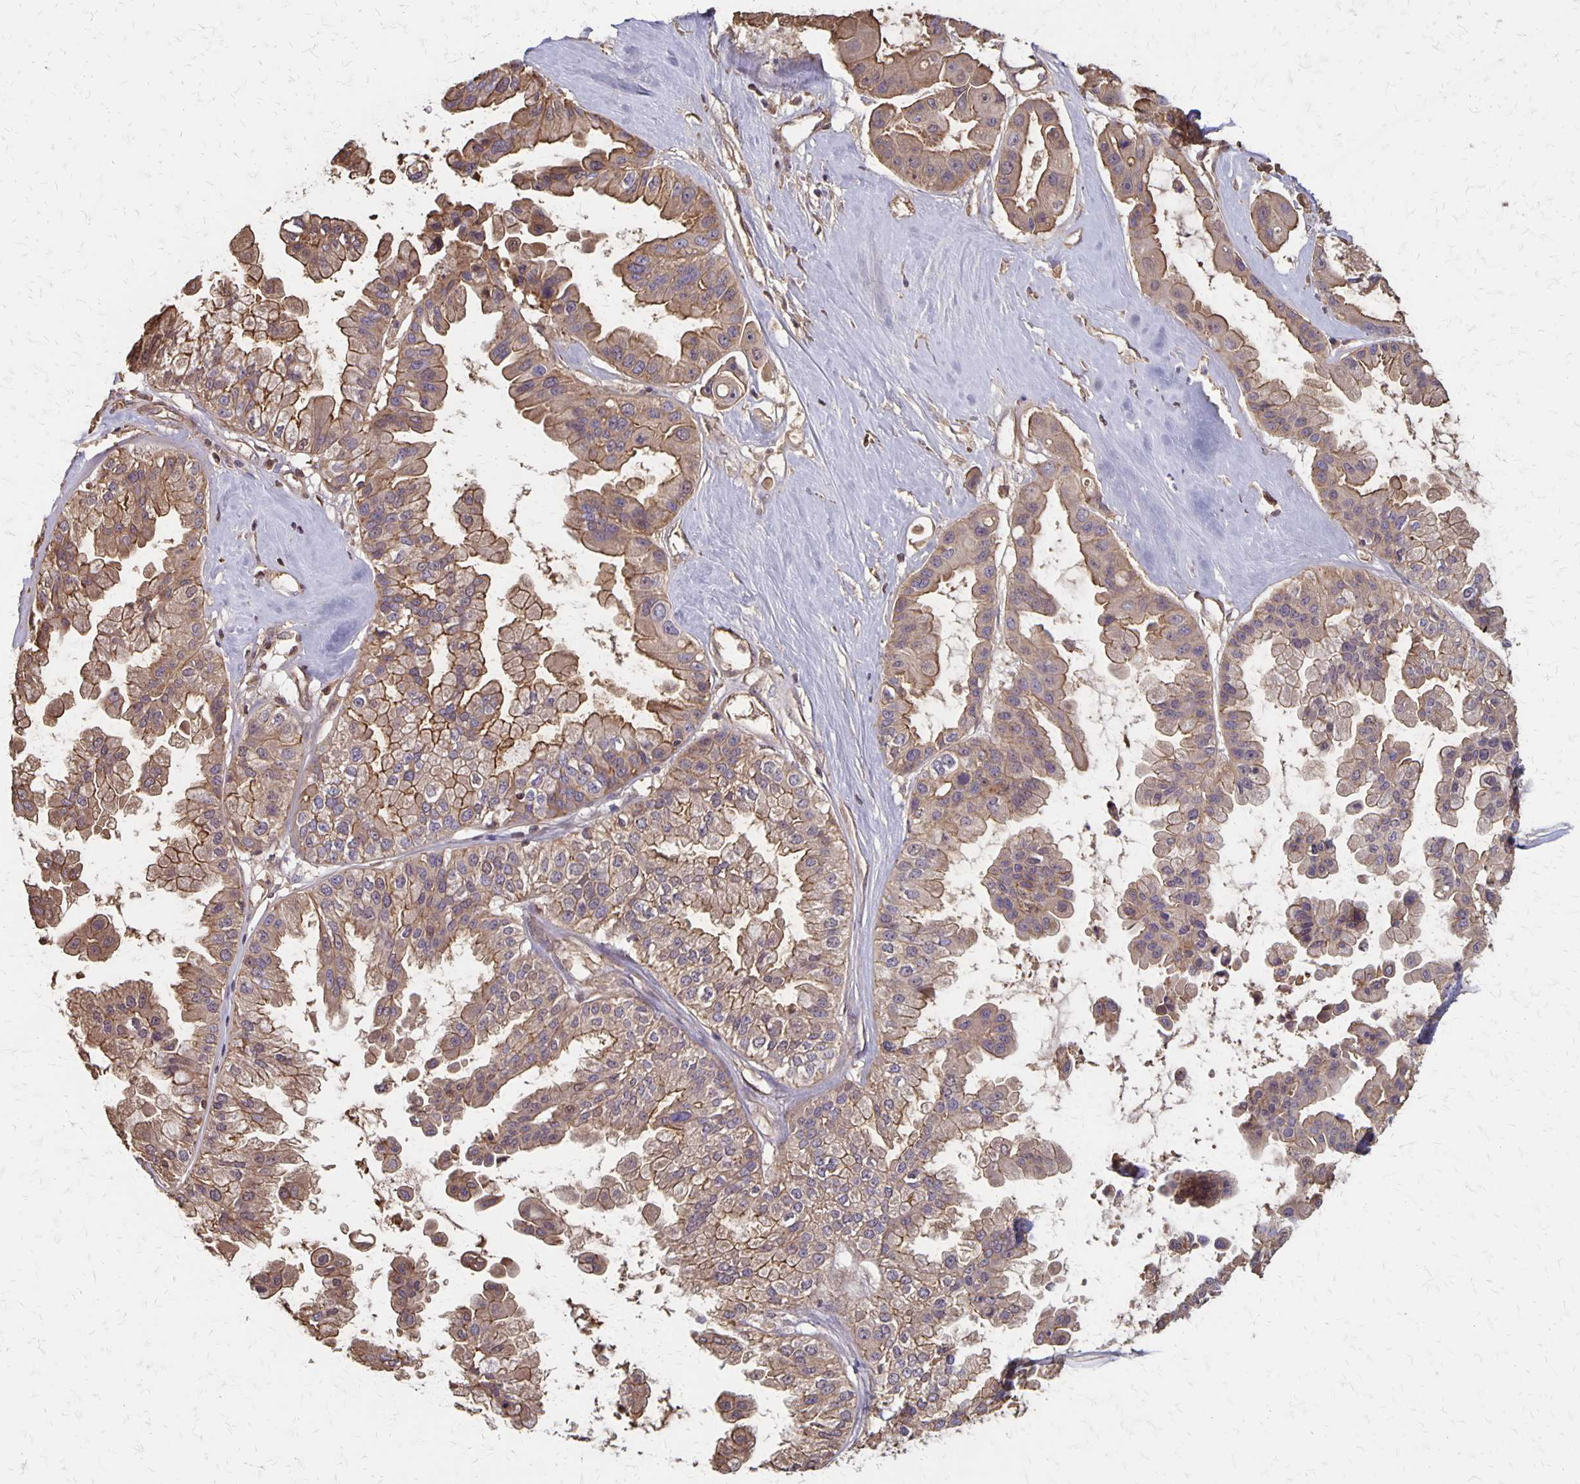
{"staining": {"intensity": "moderate", "quantity": "25%-75%", "location": "cytoplasmic/membranous"}, "tissue": "ovarian cancer", "cell_type": "Tumor cells", "image_type": "cancer", "snomed": [{"axis": "morphology", "description": "Cystadenocarcinoma, serous, NOS"}, {"axis": "topography", "description": "Ovary"}], "caption": "This histopathology image reveals IHC staining of ovarian cancer, with medium moderate cytoplasmic/membranous positivity in about 25%-75% of tumor cells.", "gene": "PROM2", "patient": {"sex": "female", "age": 56}}